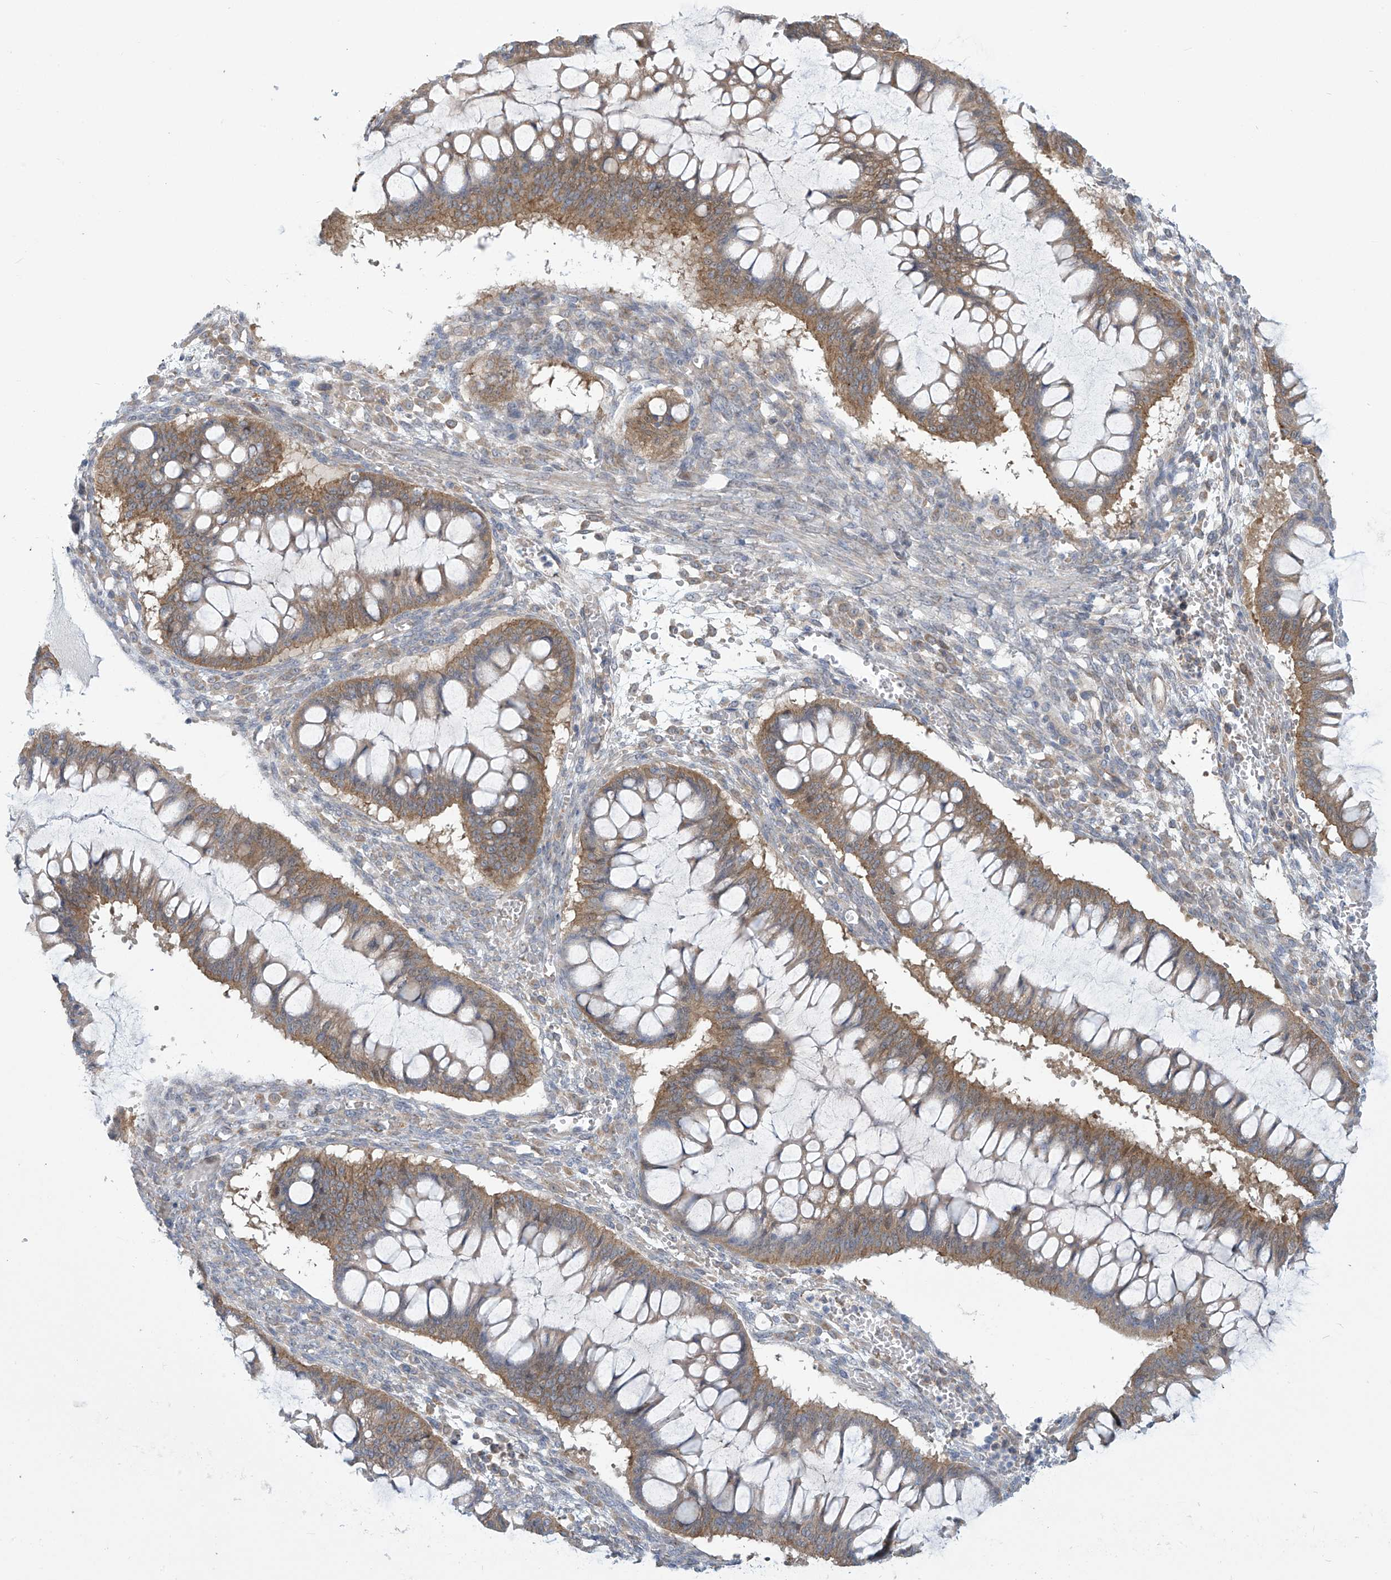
{"staining": {"intensity": "moderate", "quantity": "25%-75%", "location": "cytoplasmic/membranous"}, "tissue": "ovarian cancer", "cell_type": "Tumor cells", "image_type": "cancer", "snomed": [{"axis": "morphology", "description": "Cystadenocarcinoma, mucinous, NOS"}, {"axis": "topography", "description": "Ovary"}], "caption": "Immunohistochemical staining of human ovarian cancer reveals medium levels of moderate cytoplasmic/membranous expression in approximately 25%-75% of tumor cells.", "gene": "ADAT2", "patient": {"sex": "female", "age": 73}}